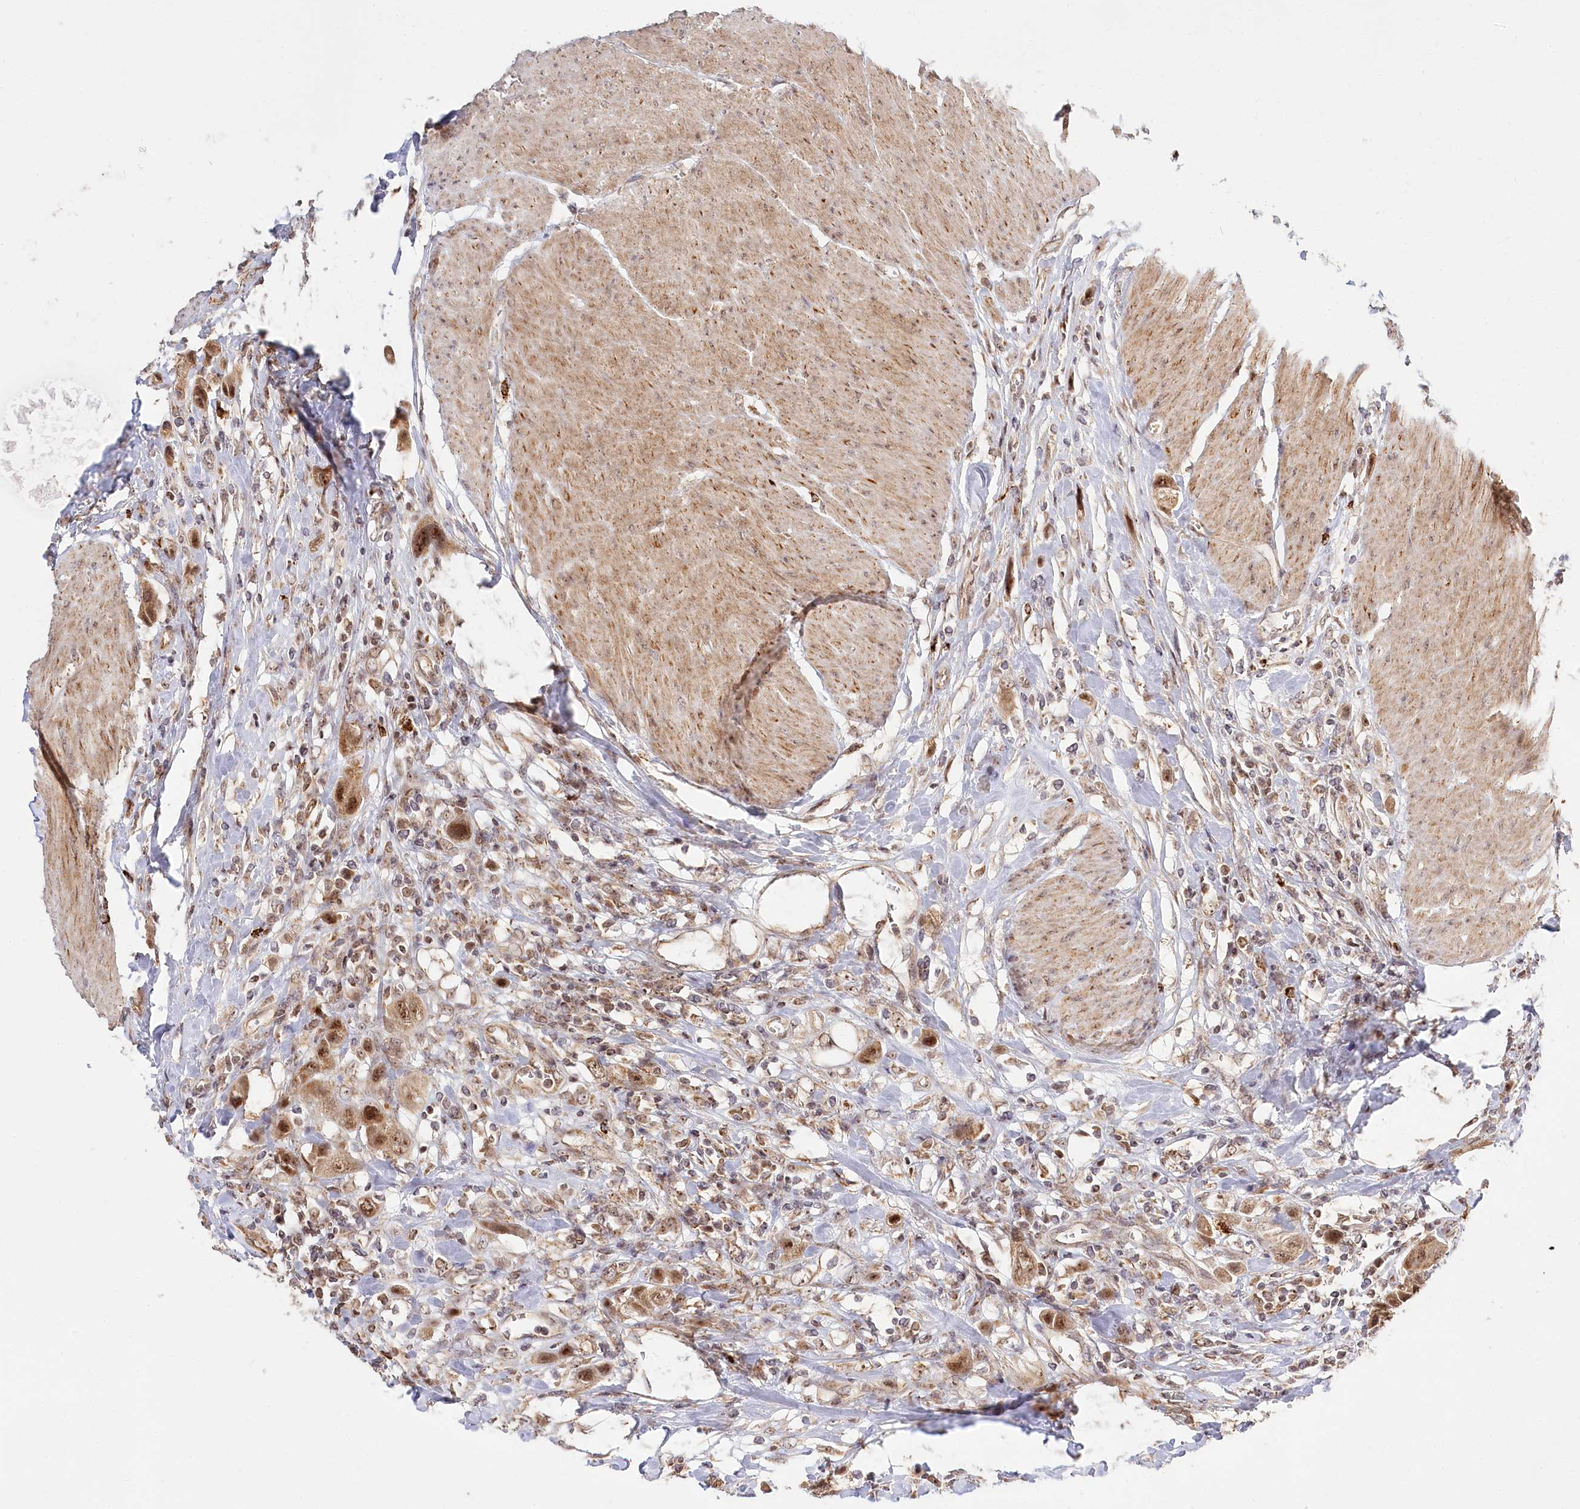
{"staining": {"intensity": "moderate", "quantity": ">75%", "location": "nuclear"}, "tissue": "urothelial cancer", "cell_type": "Tumor cells", "image_type": "cancer", "snomed": [{"axis": "morphology", "description": "Urothelial carcinoma, High grade"}, {"axis": "topography", "description": "Urinary bladder"}], "caption": "Urothelial cancer stained with DAB IHC demonstrates medium levels of moderate nuclear positivity in about >75% of tumor cells.", "gene": "RTN4IP1", "patient": {"sex": "male", "age": 50}}